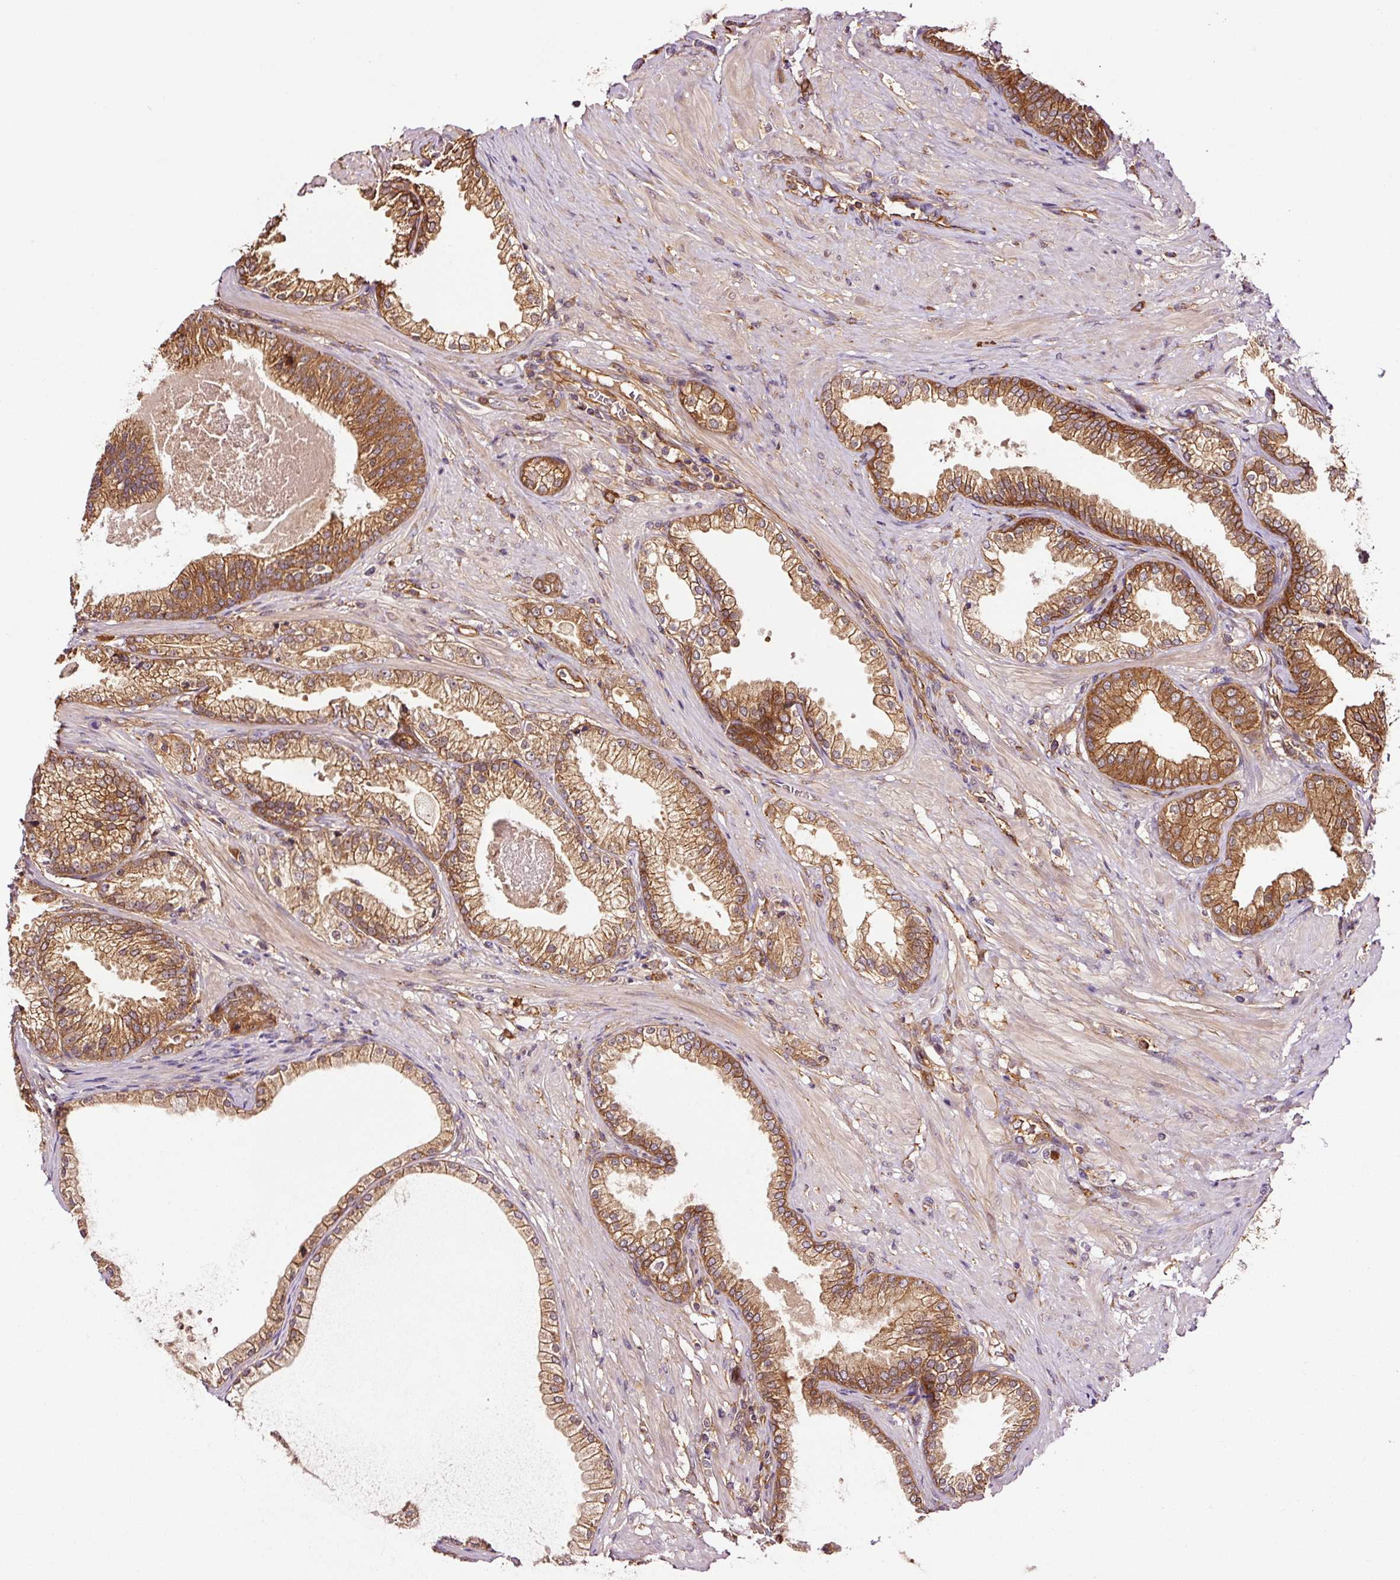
{"staining": {"intensity": "moderate", "quantity": ">75%", "location": "cytoplasmic/membranous"}, "tissue": "prostate cancer", "cell_type": "Tumor cells", "image_type": "cancer", "snomed": [{"axis": "morphology", "description": "Adenocarcinoma, High grade"}, {"axis": "topography", "description": "Prostate"}], "caption": "Prostate cancer stained for a protein (brown) demonstrates moderate cytoplasmic/membranous positive staining in approximately >75% of tumor cells.", "gene": "METAP1", "patient": {"sex": "male", "age": 71}}